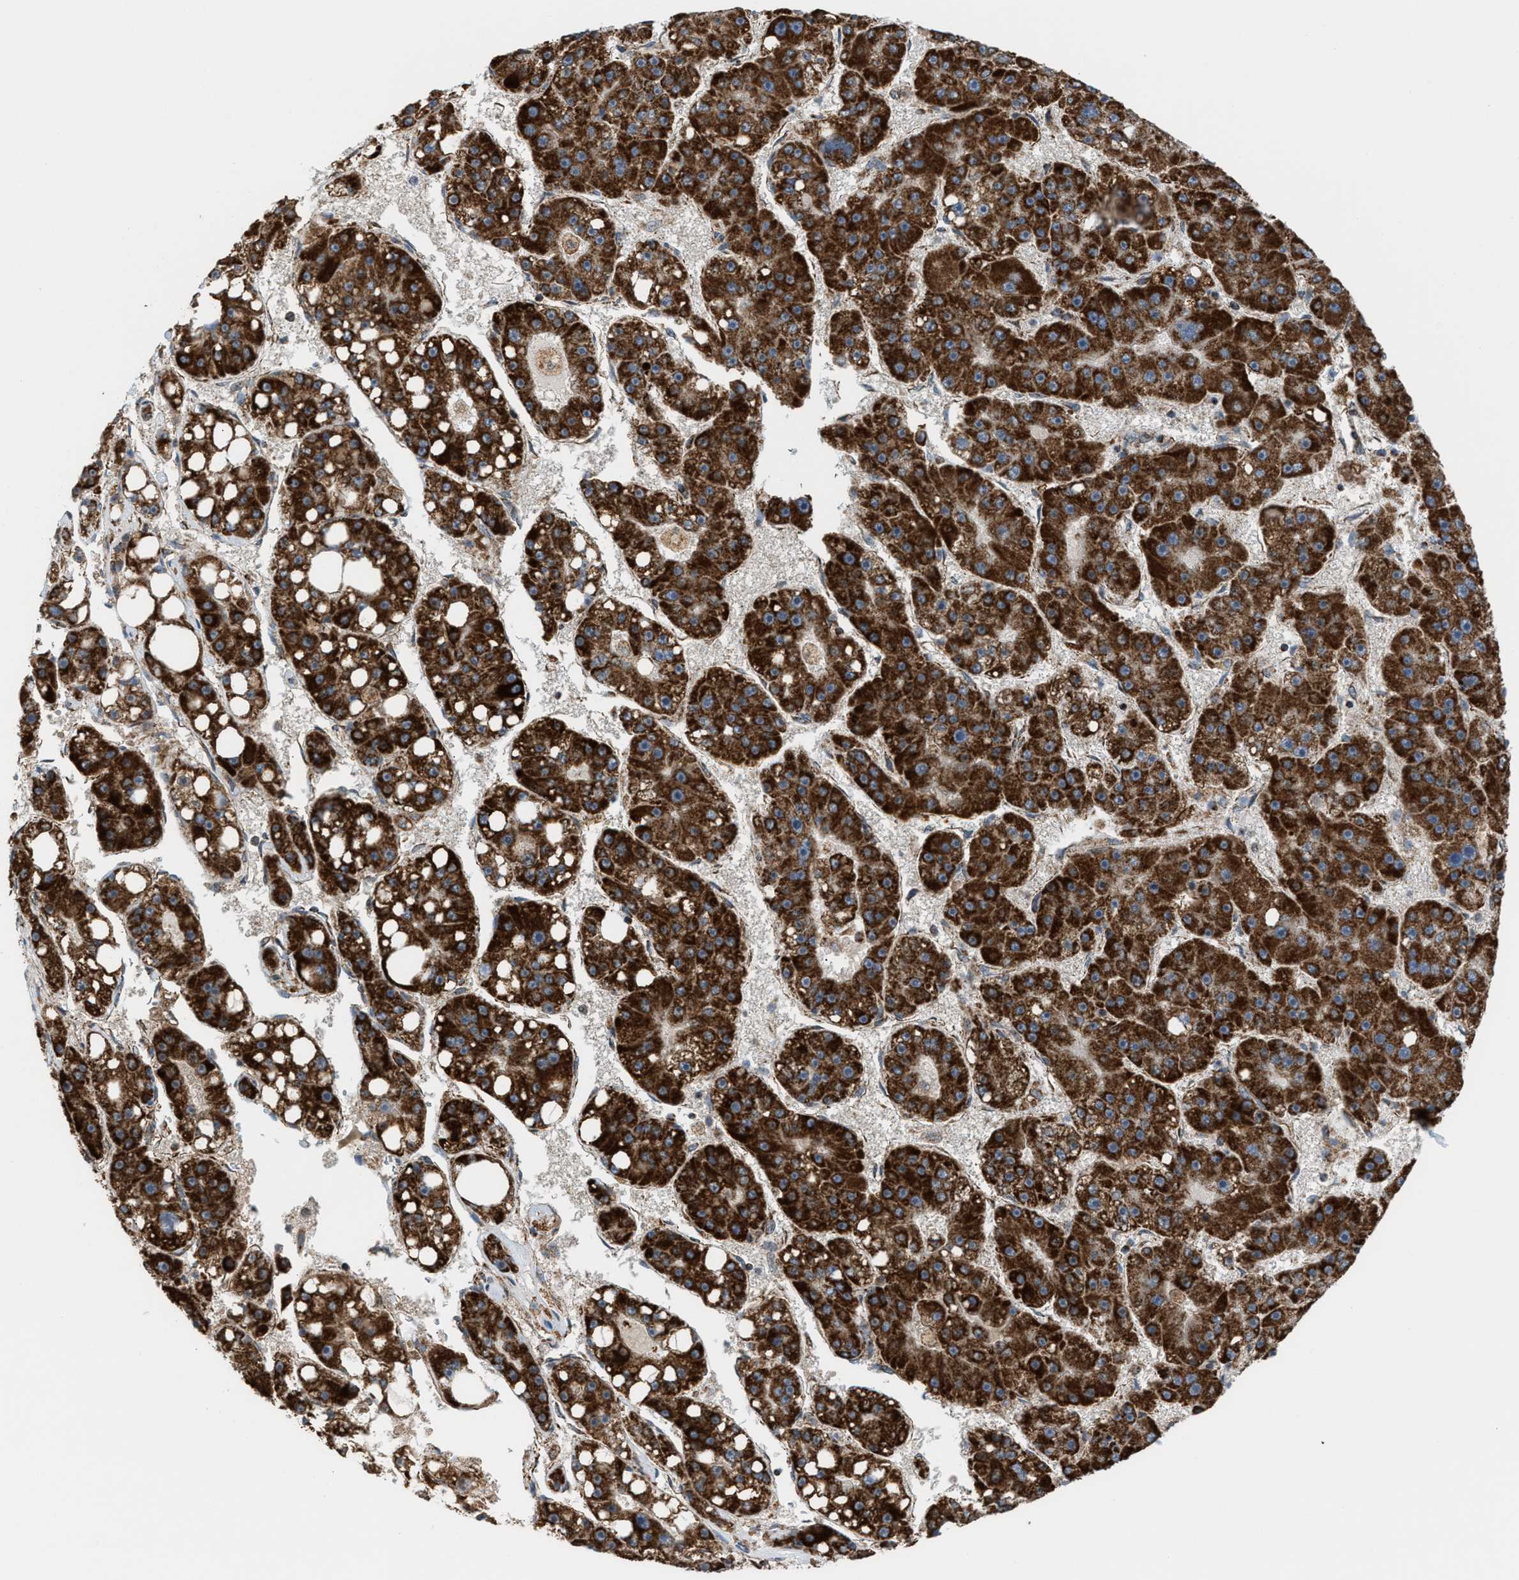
{"staining": {"intensity": "strong", "quantity": ">75%", "location": "cytoplasmic/membranous"}, "tissue": "liver cancer", "cell_type": "Tumor cells", "image_type": "cancer", "snomed": [{"axis": "morphology", "description": "Carcinoma, Hepatocellular, NOS"}, {"axis": "topography", "description": "Liver"}], "caption": "Brown immunohistochemical staining in human hepatocellular carcinoma (liver) reveals strong cytoplasmic/membranous staining in about >75% of tumor cells.", "gene": "SGSM2", "patient": {"sex": "female", "age": 61}}